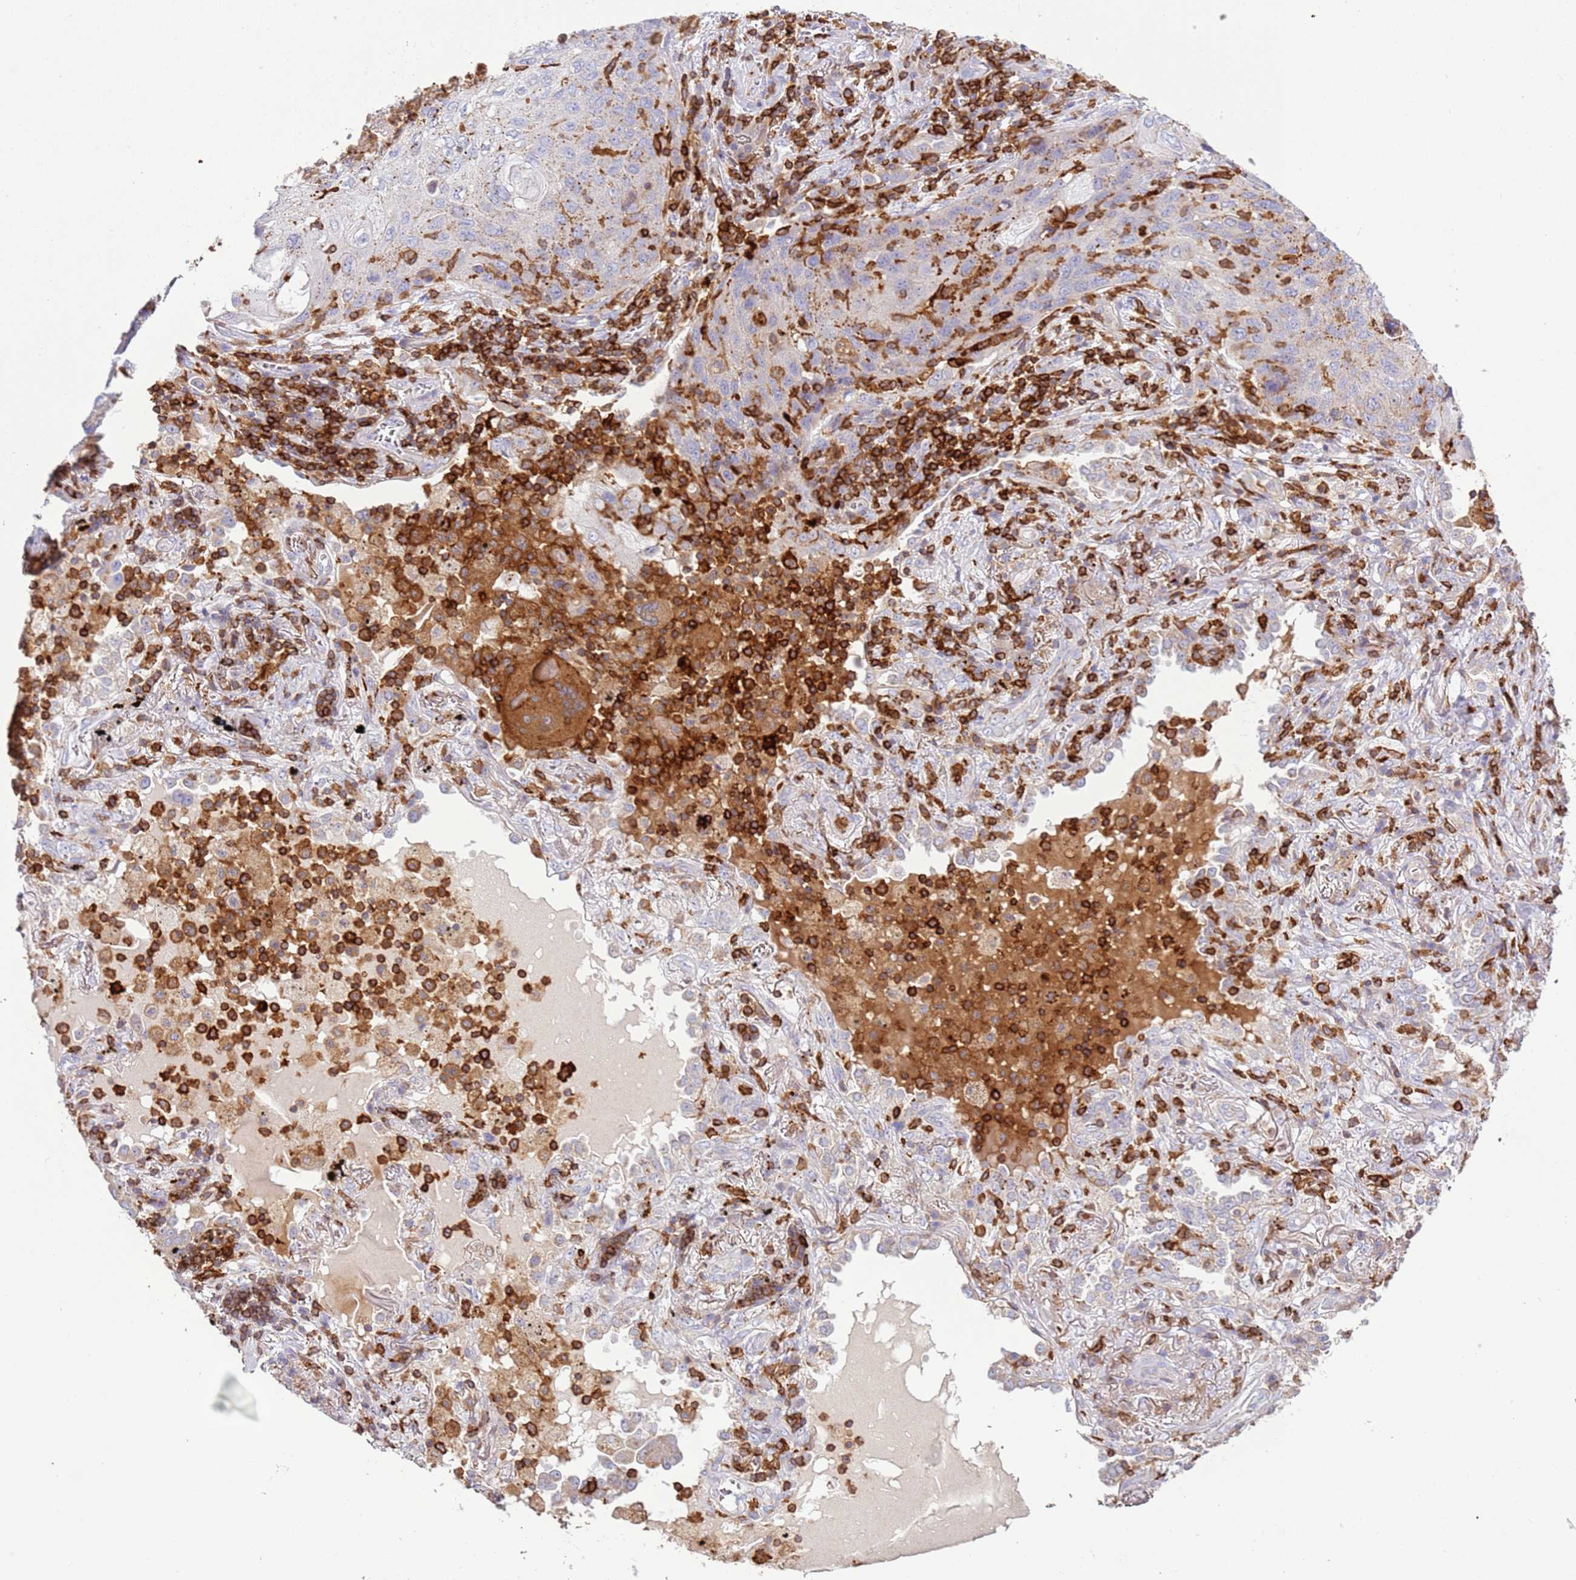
{"staining": {"intensity": "moderate", "quantity": "<25%", "location": "cytoplasmic/membranous"}, "tissue": "lung cancer", "cell_type": "Tumor cells", "image_type": "cancer", "snomed": [{"axis": "morphology", "description": "Squamous cell carcinoma, NOS"}, {"axis": "topography", "description": "Lung"}], "caption": "Immunohistochemical staining of human lung cancer displays low levels of moderate cytoplasmic/membranous protein expression in approximately <25% of tumor cells.", "gene": "TTPAL", "patient": {"sex": "female", "age": 63}}